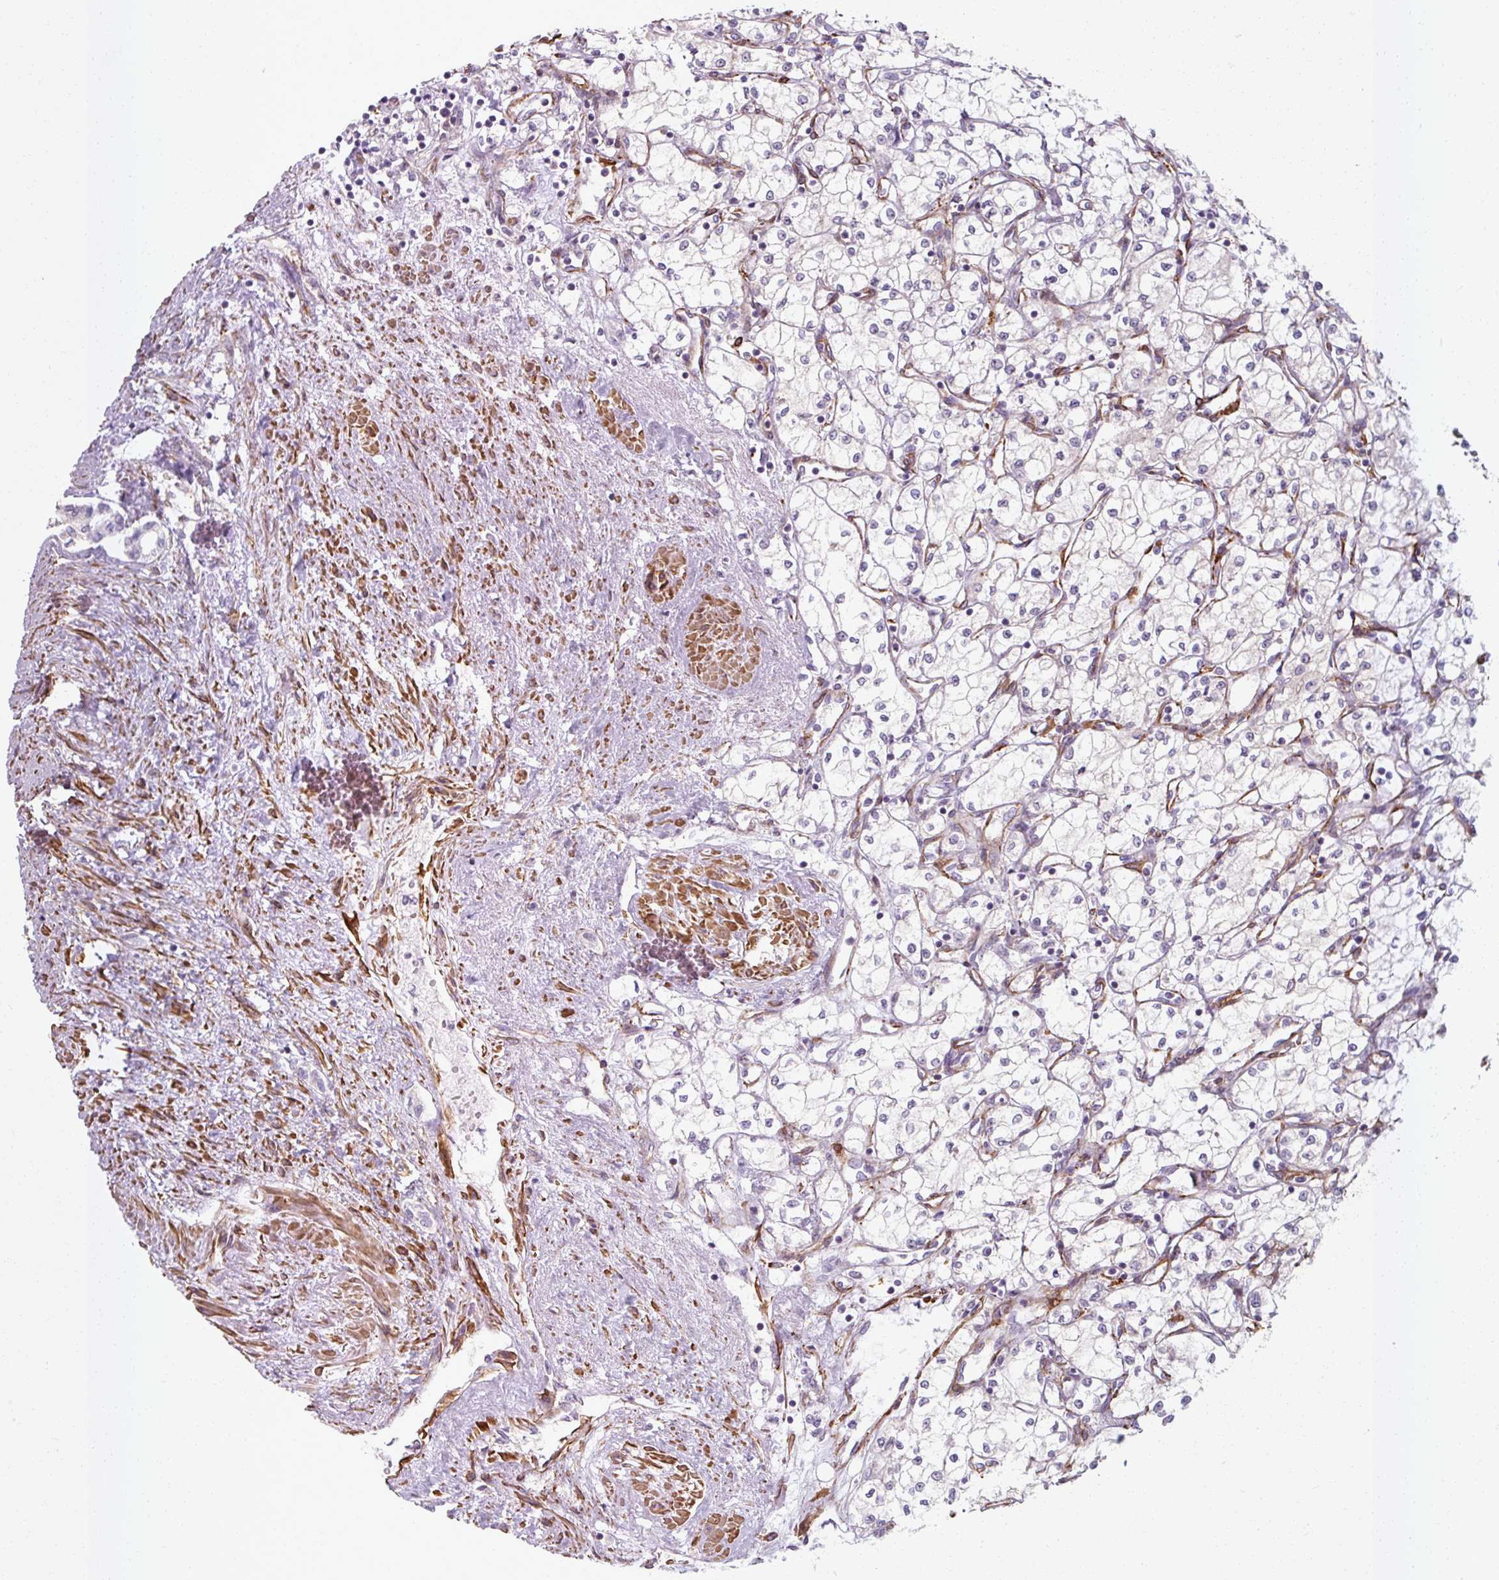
{"staining": {"intensity": "negative", "quantity": "none", "location": "none"}, "tissue": "renal cancer", "cell_type": "Tumor cells", "image_type": "cancer", "snomed": [{"axis": "morphology", "description": "Adenocarcinoma, NOS"}, {"axis": "topography", "description": "Kidney"}], "caption": "High magnification brightfield microscopy of adenocarcinoma (renal) stained with DAB (3,3'-diaminobenzidine) (brown) and counterstained with hematoxylin (blue): tumor cells show no significant positivity. The staining is performed using DAB (3,3'-diaminobenzidine) brown chromogen with nuclei counter-stained in using hematoxylin.", "gene": "MRPS5", "patient": {"sex": "male", "age": 59}}